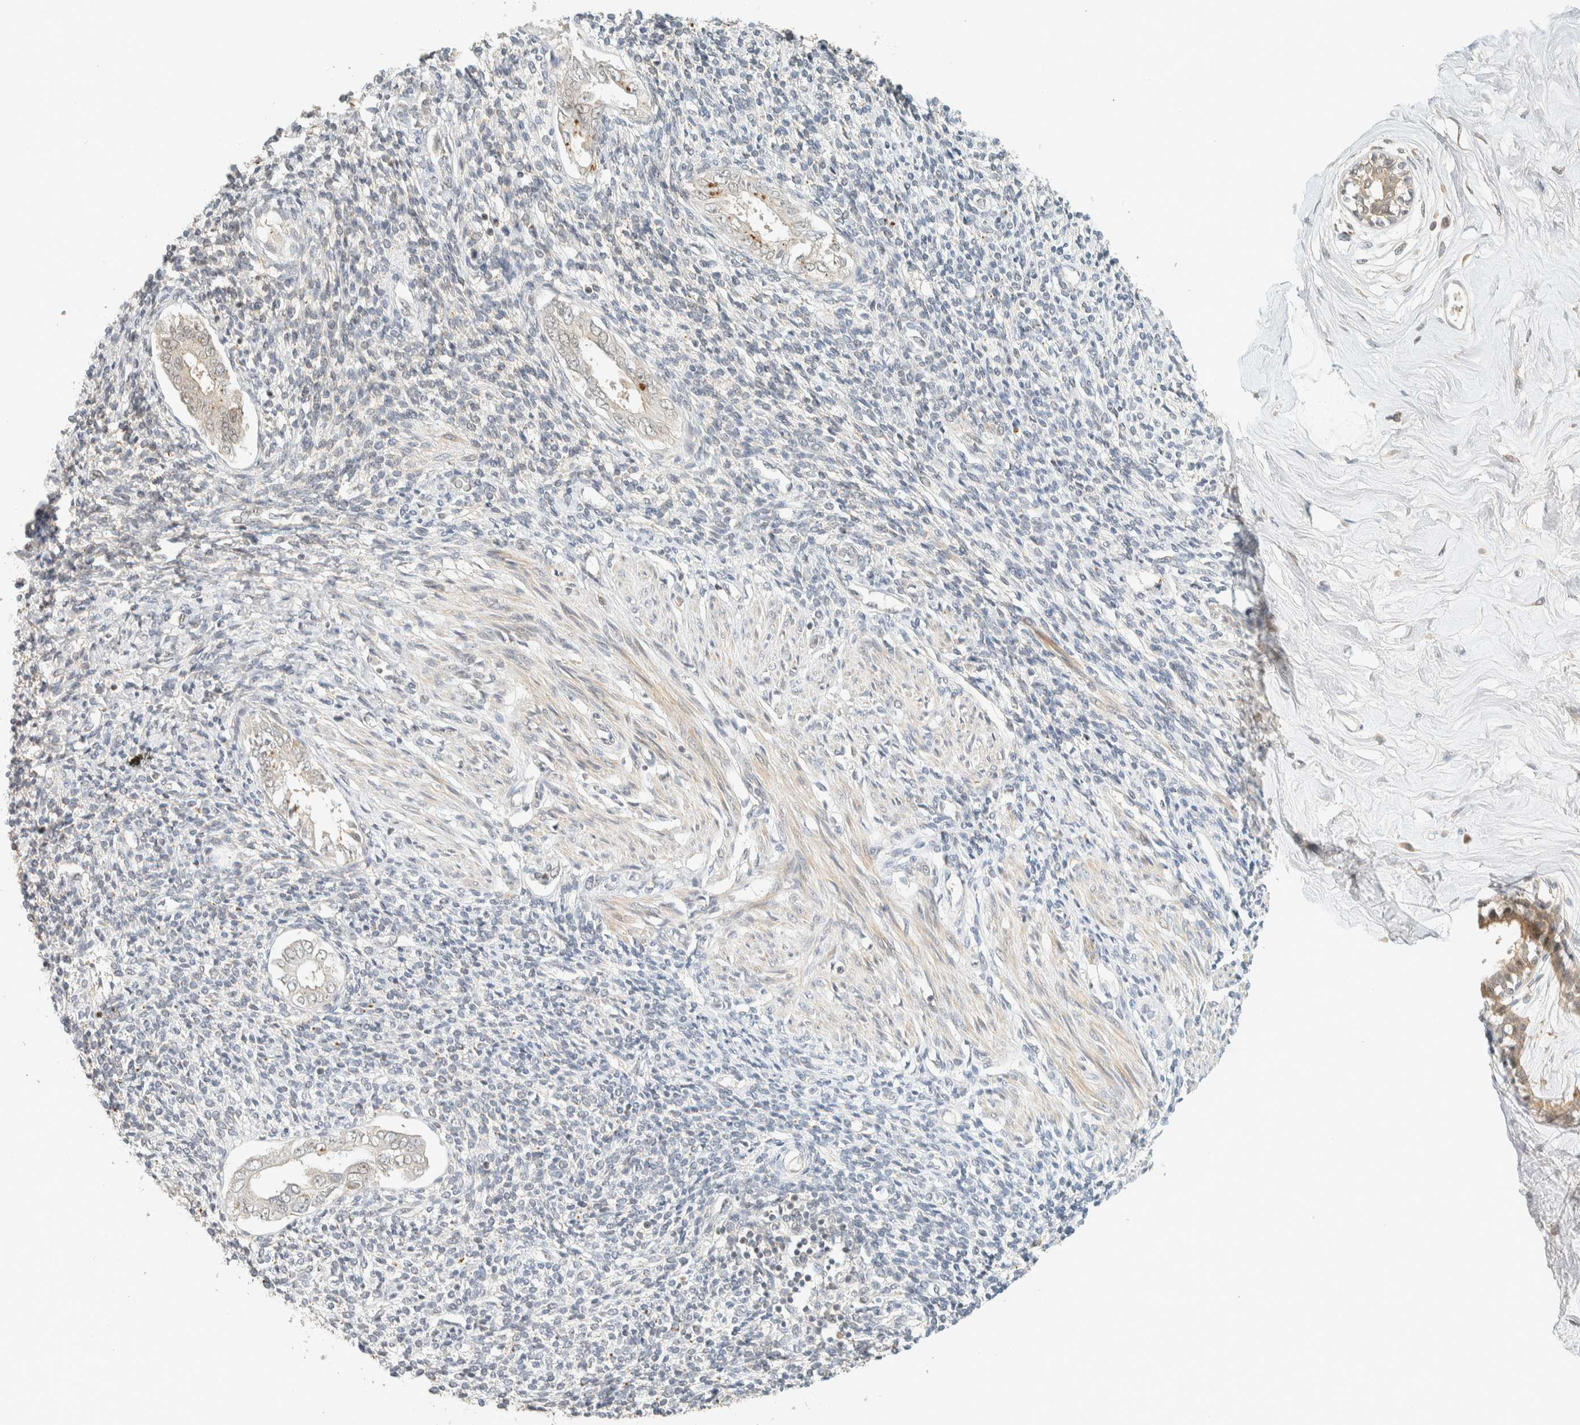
{"staining": {"intensity": "negative", "quantity": "none", "location": "none"}, "tissue": "endometrium", "cell_type": "Cells in endometrial stroma", "image_type": "normal", "snomed": [{"axis": "morphology", "description": "Normal tissue, NOS"}, {"axis": "topography", "description": "Endometrium"}], "caption": "An IHC micrograph of normal endometrium is shown. There is no staining in cells in endometrial stroma of endometrium. Nuclei are stained in blue.", "gene": "KIFAP3", "patient": {"sex": "female", "age": 66}}